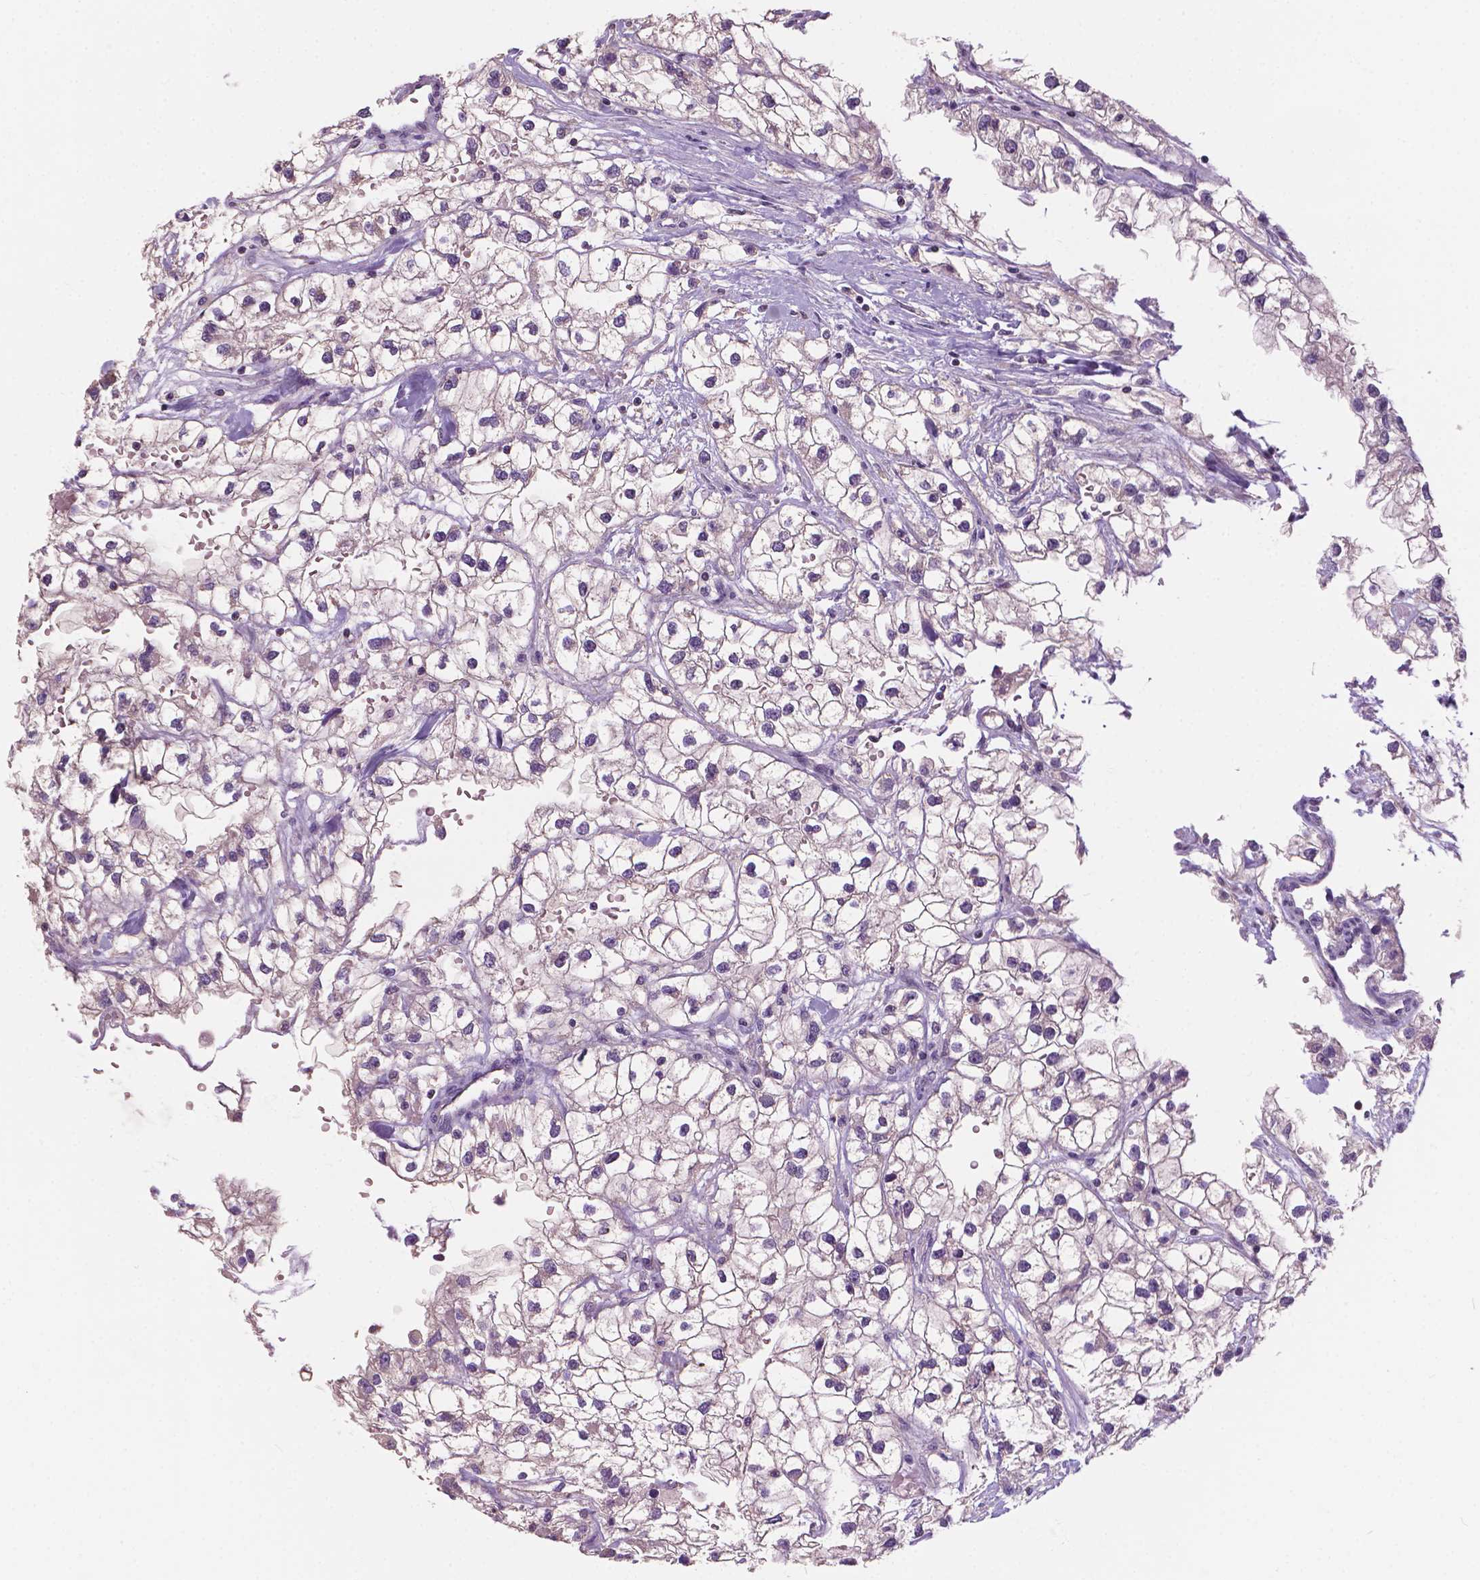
{"staining": {"intensity": "negative", "quantity": "none", "location": "none"}, "tissue": "renal cancer", "cell_type": "Tumor cells", "image_type": "cancer", "snomed": [{"axis": "morphology", "description": "Adenocarcinoma, NOS"}, {"axis": "topography", "description": "Kidney"}], "caption": "The immunohistochemistry histopathology image has no significant staining in tumor cells of renal cancer (adenocarcinoma) tissue. Nuclei are stained in blue.", "gene": "SBSN", "patient": {"sex": "male", "age": 59}}